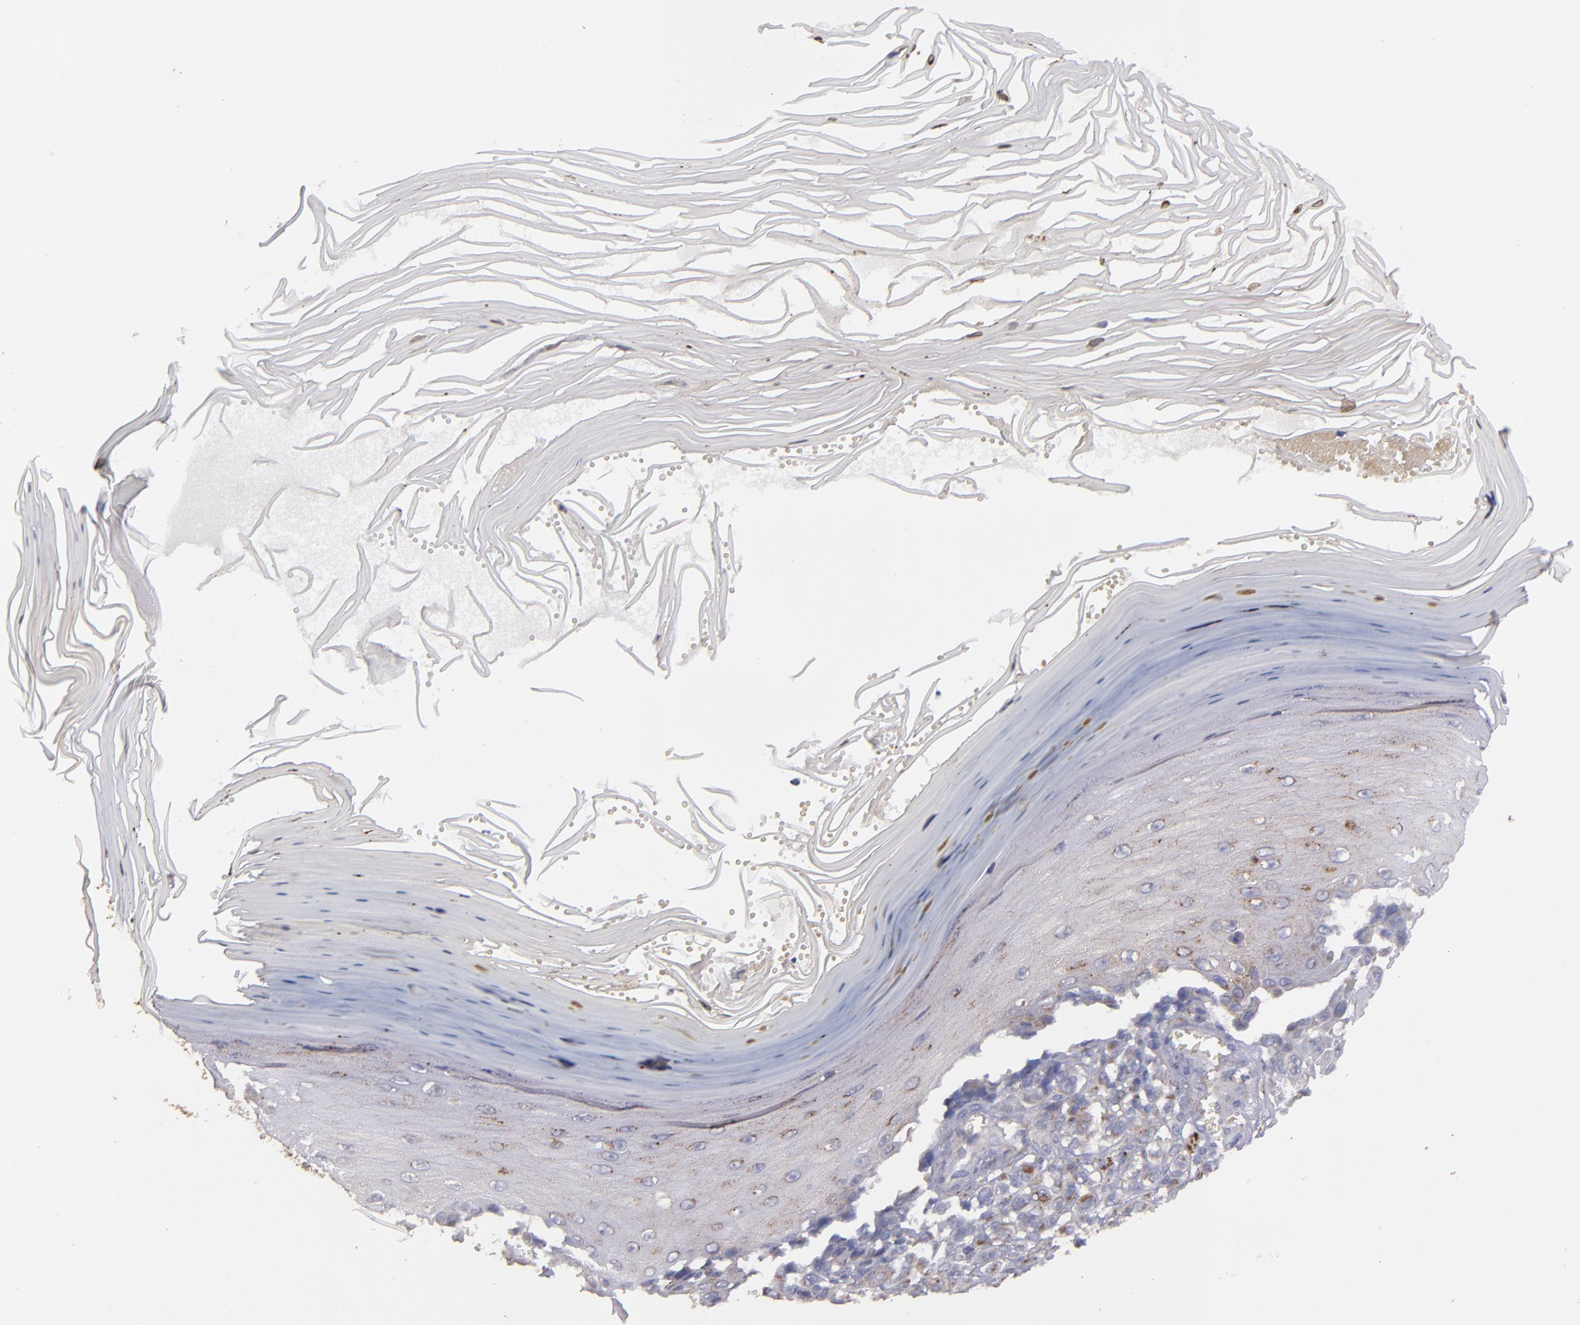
{"staining": {"intensity": "moderate", "quantity": "<25%", "location": "cytoplasmic/membranous"}, "tissue": "melanoma", "cell_type": "Tumor cells", "image_type": "cancer", "snomed": [{"axis": "morphology", "description": "Malignant melanoma, NOS"}, {"axis": "topography", "description": "Skin"}], "caption": "The histopathology image displays a brown stain indicating the presence of a protein in the cytoplasmic/membranous of tumor cells in malignant melanoma. (DAB (3,3'-diaminobenzidine) IHC with brightfield microscopy, high magnification).", "gene": "CLTA", "patient": {"sex": "female", "age": 82}}